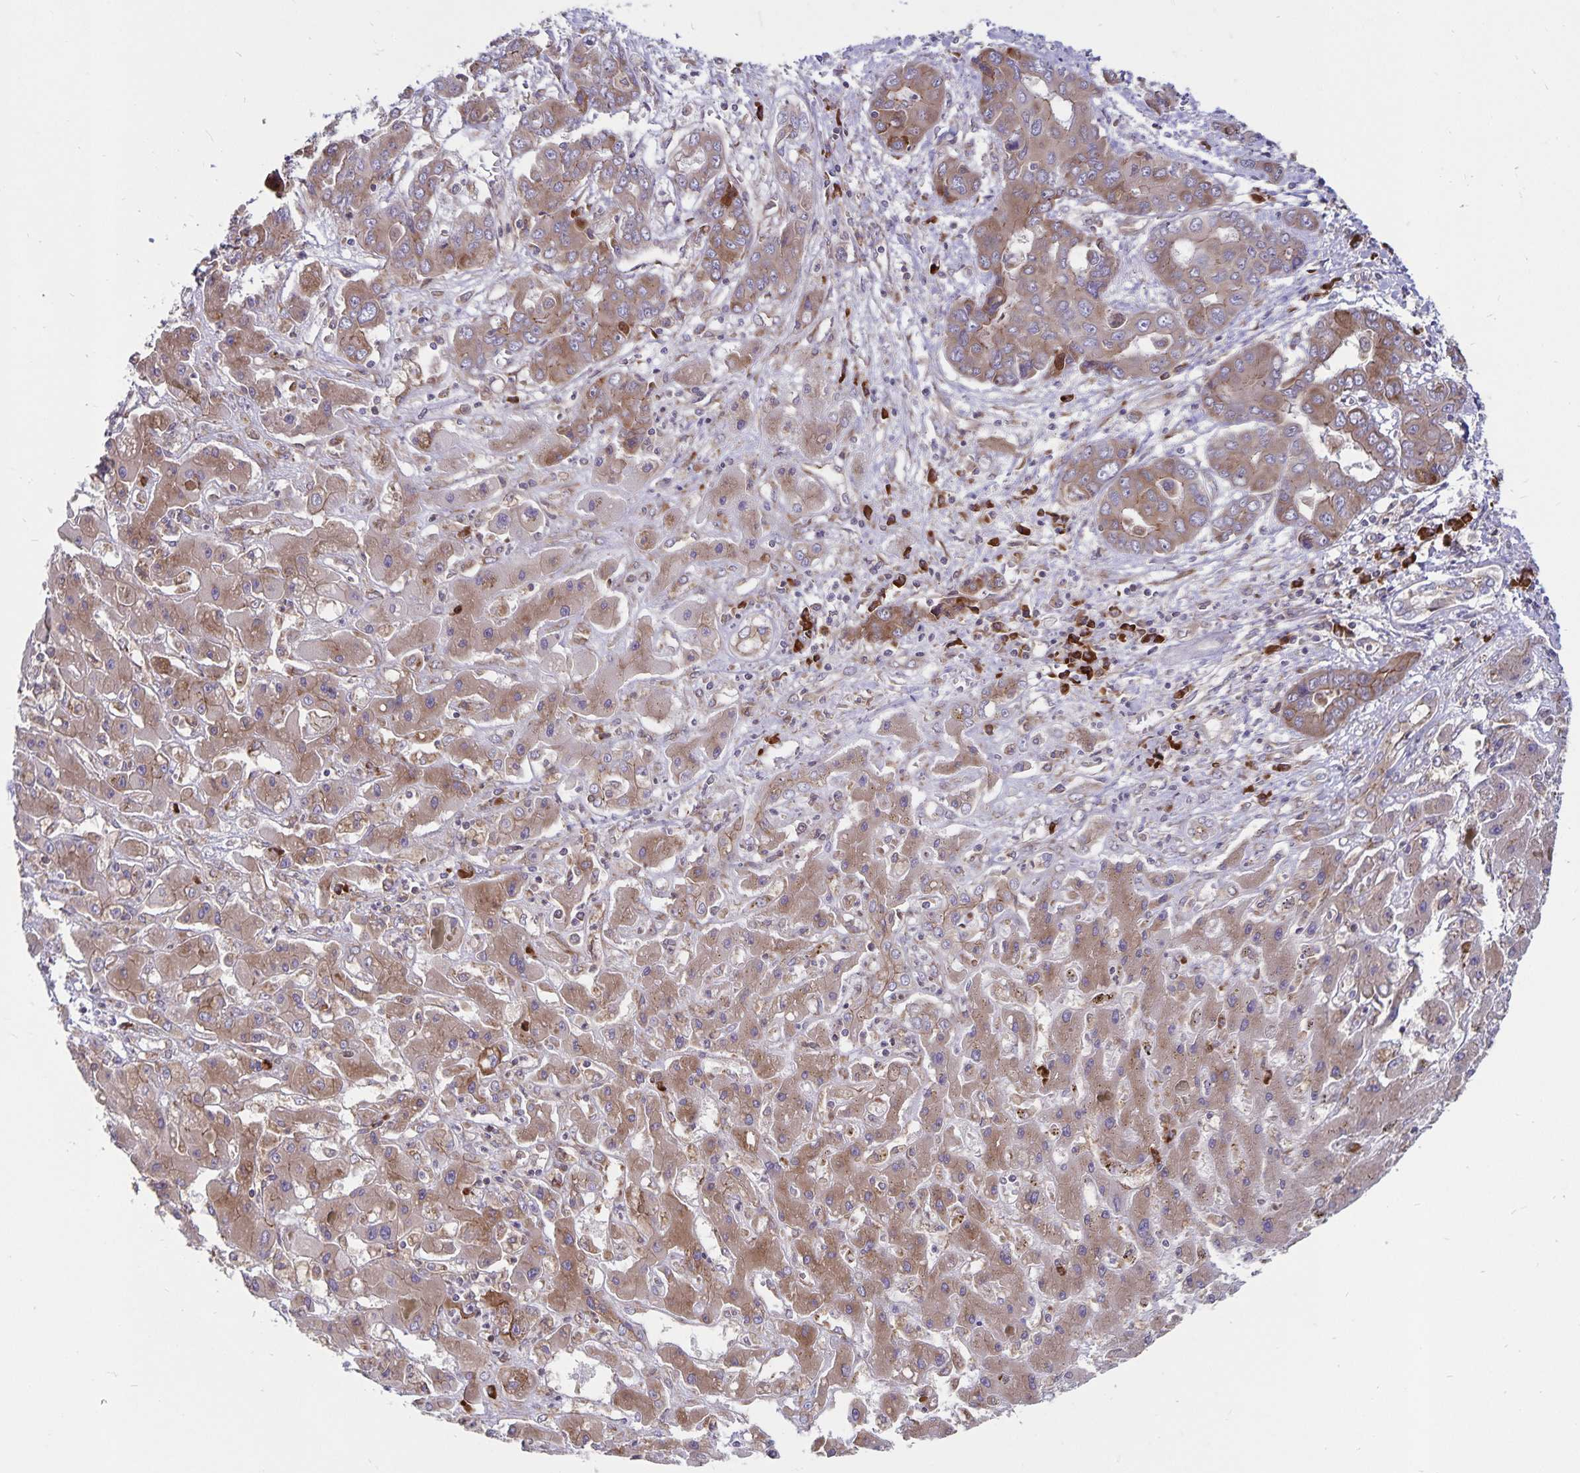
{"staining": {"intensity": "moderate", "quantity": ">75%", "location": "cytoplasmic/membranous"}, "tissue": "liver cancer", "cell_type": "Tumor cells", "image_type": "cancer", "snomed": [{"axis": "morphology", "description": "Cholangiocarcinoma"}, {"axis": "topography", "description": "Liver"}], "caption": "A brown stain highlights moderate cytoplasmic/membranous staining of a protein in liver cancer tumor cells.", "gene": "SEC62", "patient": {"sex": "male", "age": 67}}